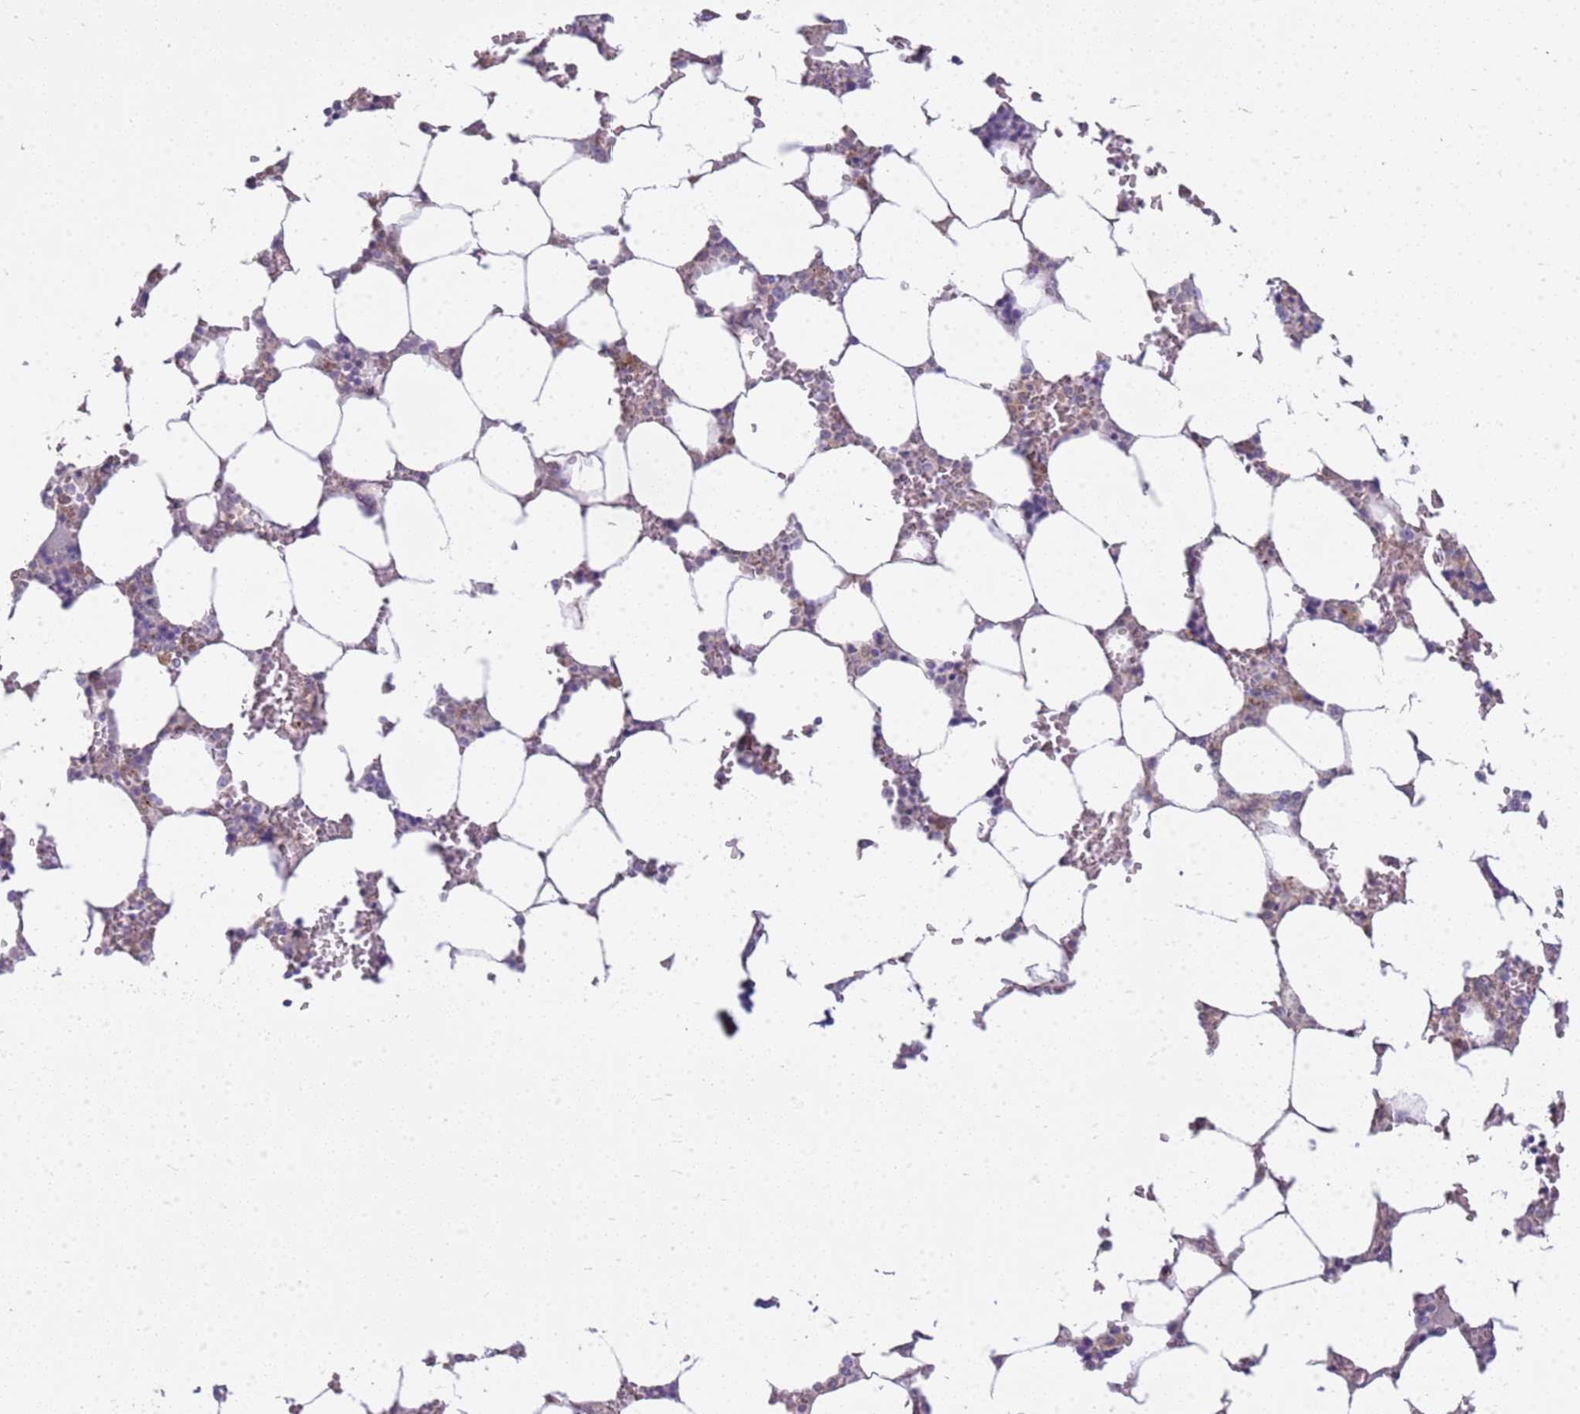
{"staining": {"intensity": "weak", "quantity": "<25%", "location": "cytoplasmic/membranous"}, "tissue": "bone marrow", "cell_type": "Hematopoietic cells", "image_type": "normal", "snomed": [{"axis": "morphology", "description": "Normal tissue, NOS"}, {"axis": "topography", "description": "Bone marrow"}], "caption": "Immunohistochemistry (IHC) micrograph of normal human bone marrow stained for a protein (brown), which exhibits no positivity in hematopoietic cells.", "gene": "CSTA", "patient": {"sex": "male", "age": 64}}